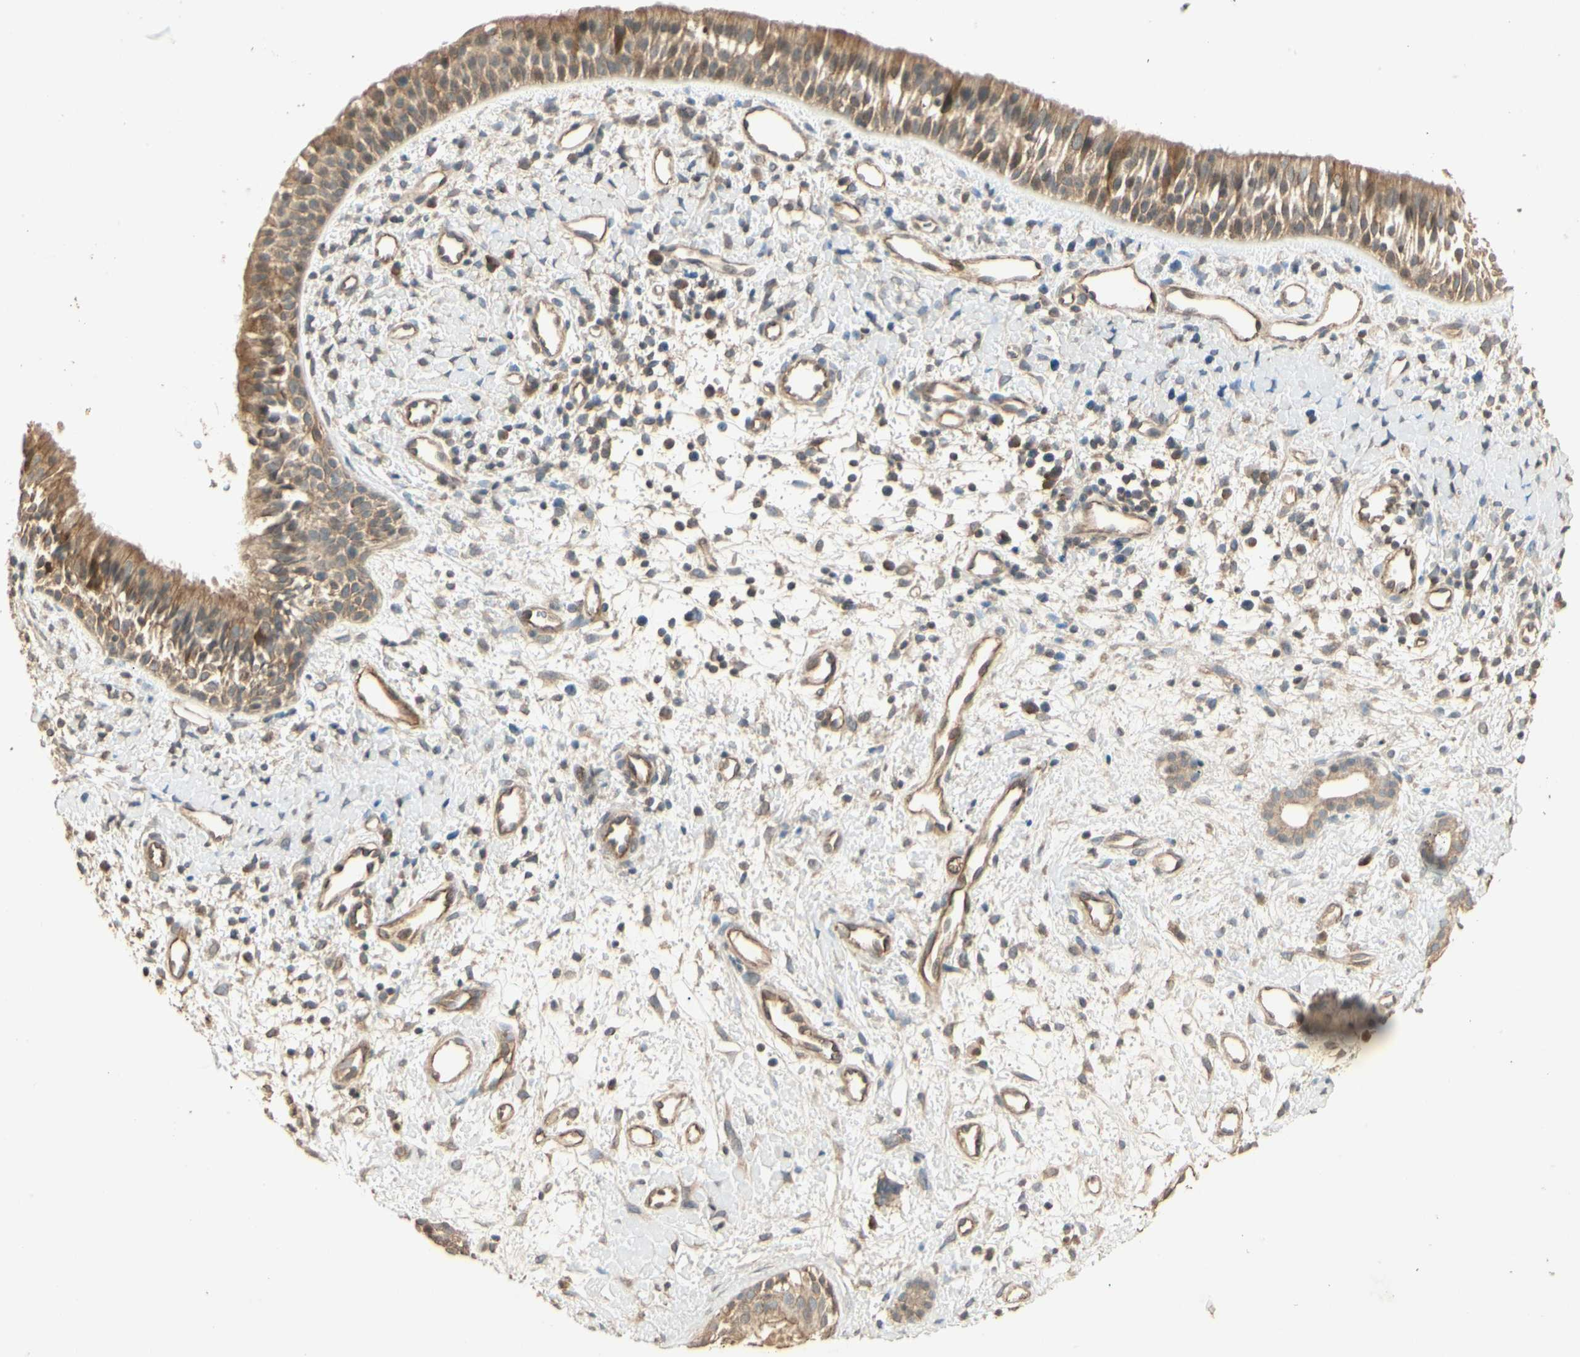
{"staining": {"intensity": "moderate", "quantity": ">75%", "location": "cytoplasmic/membranous"}, "tissue": "nasopharynx", "cell_type": "Respiratory epithelial cells", "image_type": "normal", "snomed": [{"axis": "morphology", "description": "Normal tissue, NOS"}, {"axis": "topography", "description": "Nasopharynx"}], "caption": "DAB (3,3'-diaminobenzidine) immunohistochemical staining of normal nasopharynx demonstrates moderate cytoplasmic/membranous protein expression in approximately >75% of respiratory epithelial cells.", "gene": "RNF180", "patient": {"sex": "male", "age": 22}}